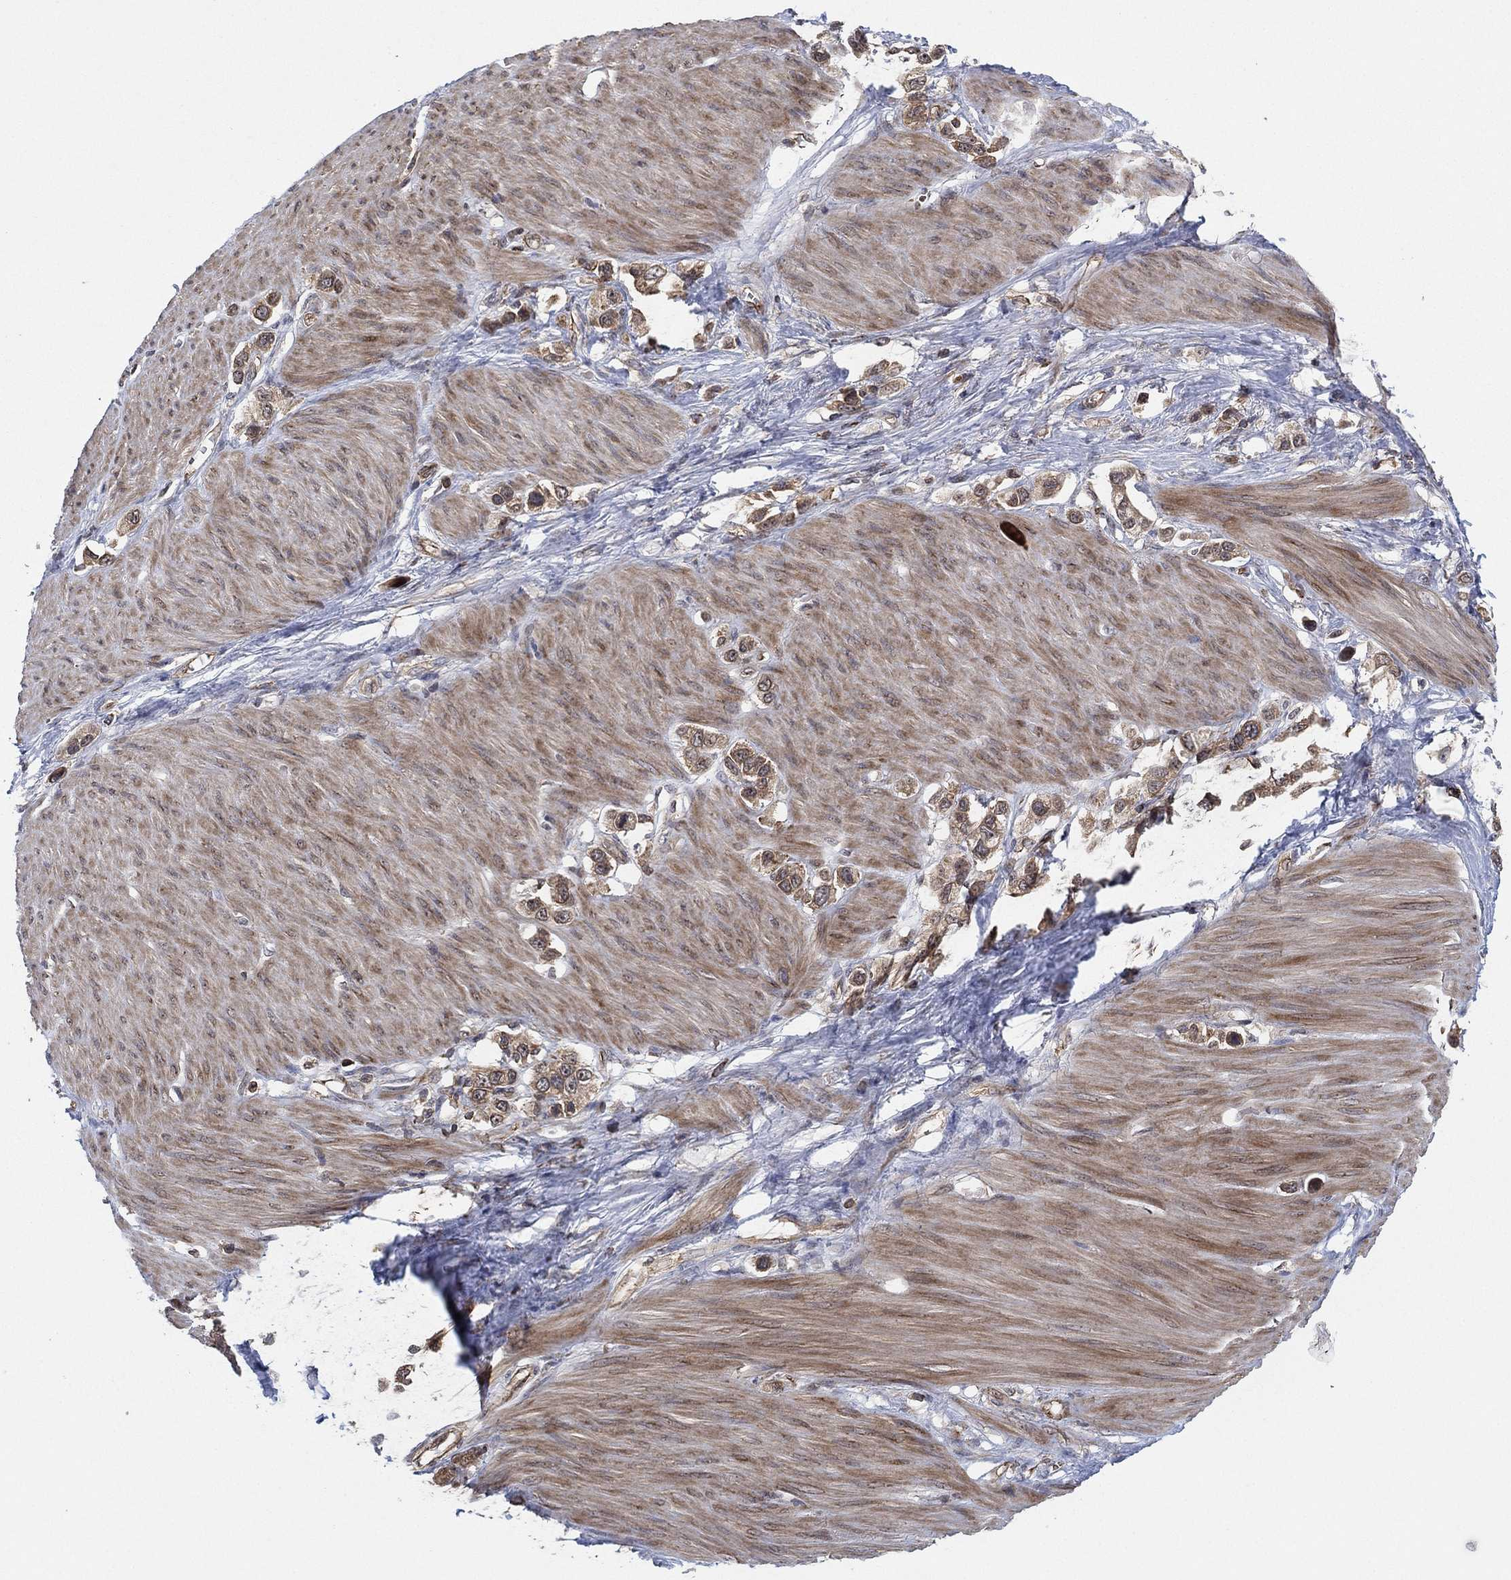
{"staining": {"intensity": "weak", "quantity": "25%-75%", "location": "cytoplasmic/membranous"}, "tissue": "stomach cancer", "cell_type": "Tumor cells", "image_type": "cancer", "snomed": [{"axis": "morphology", "description": "Normal tissue, NOS"}, {"axis": "morphology", "description": "Adenocarcinoma, NOS"}, {"axis": "morphology", "description": "Adenocarcinoma, High grade"}, {"axis": "topography", "description": "Stomach, upper"}, {"axis": "topography", "description": "Stomach"}], "caption": "Stomach cancer (adenocarcinoma) stained with a brown dye displays weak cytoplasmic/membranous positive positivity in about 25%-75% of tumor cells.", "gene": "TMCO1", "patient": {"sex": "female", "age": 65}}